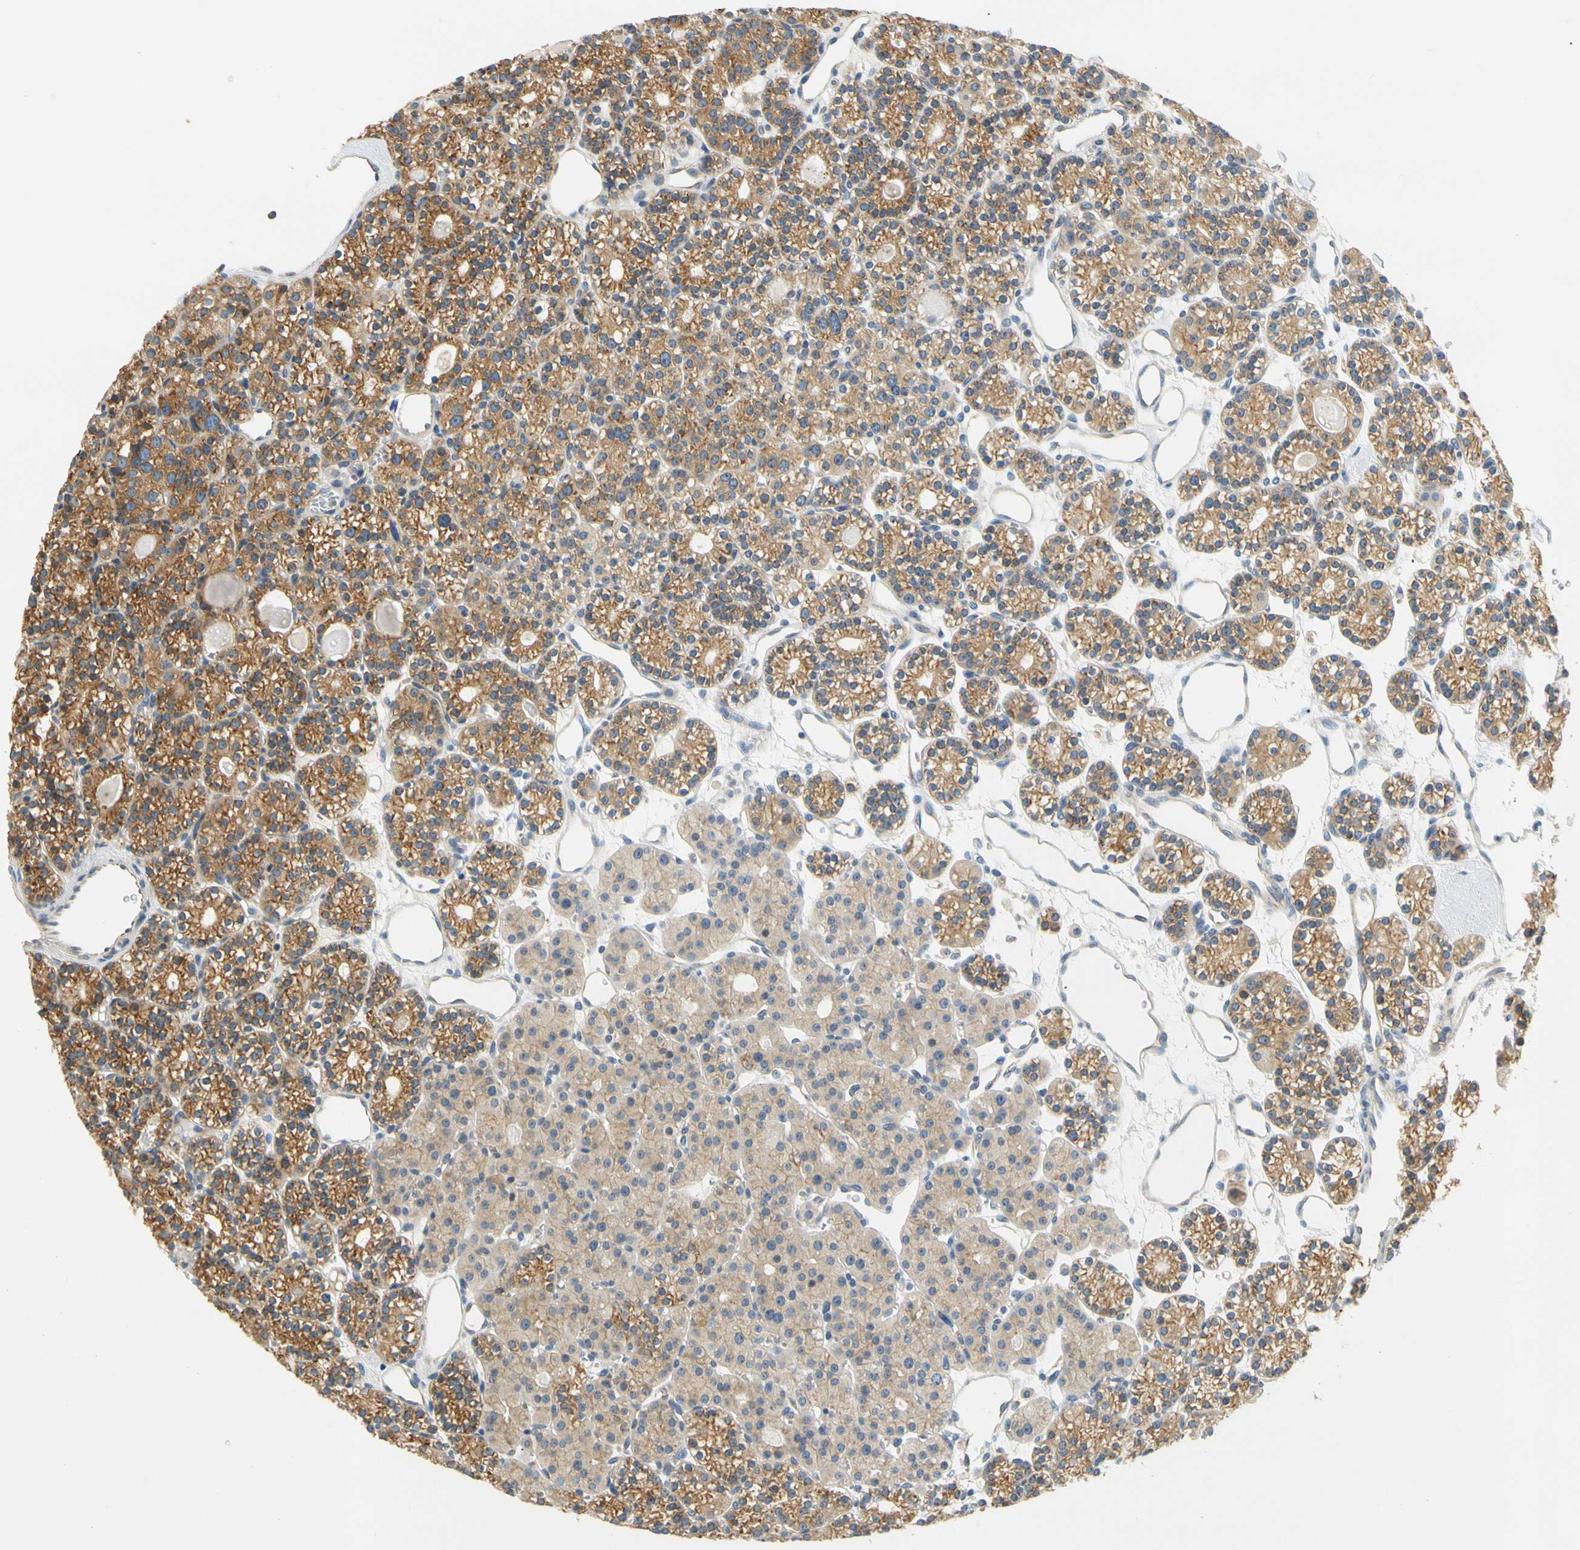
{"staining": {"intensity": "strong", "quantity": ">75%", "location": "cytoplasmic/membranous"}, "tissue": "parathyroid gland", "cell_type": "Glandular cells", "image_type": "normal", "snomed": [{"axis": "morphology", "description": "Normal tissue, NOS"}, {"axis": "topography", "description": "Parathyroid gland"}], "caption": "Parathyroid gland stained with a brown dye shows strong cytoplasmic/membranous positive staining in approximately >75% of glandular cells.", "gene": "LRRC47", "patient": {"sex": "female", "age": 64}}